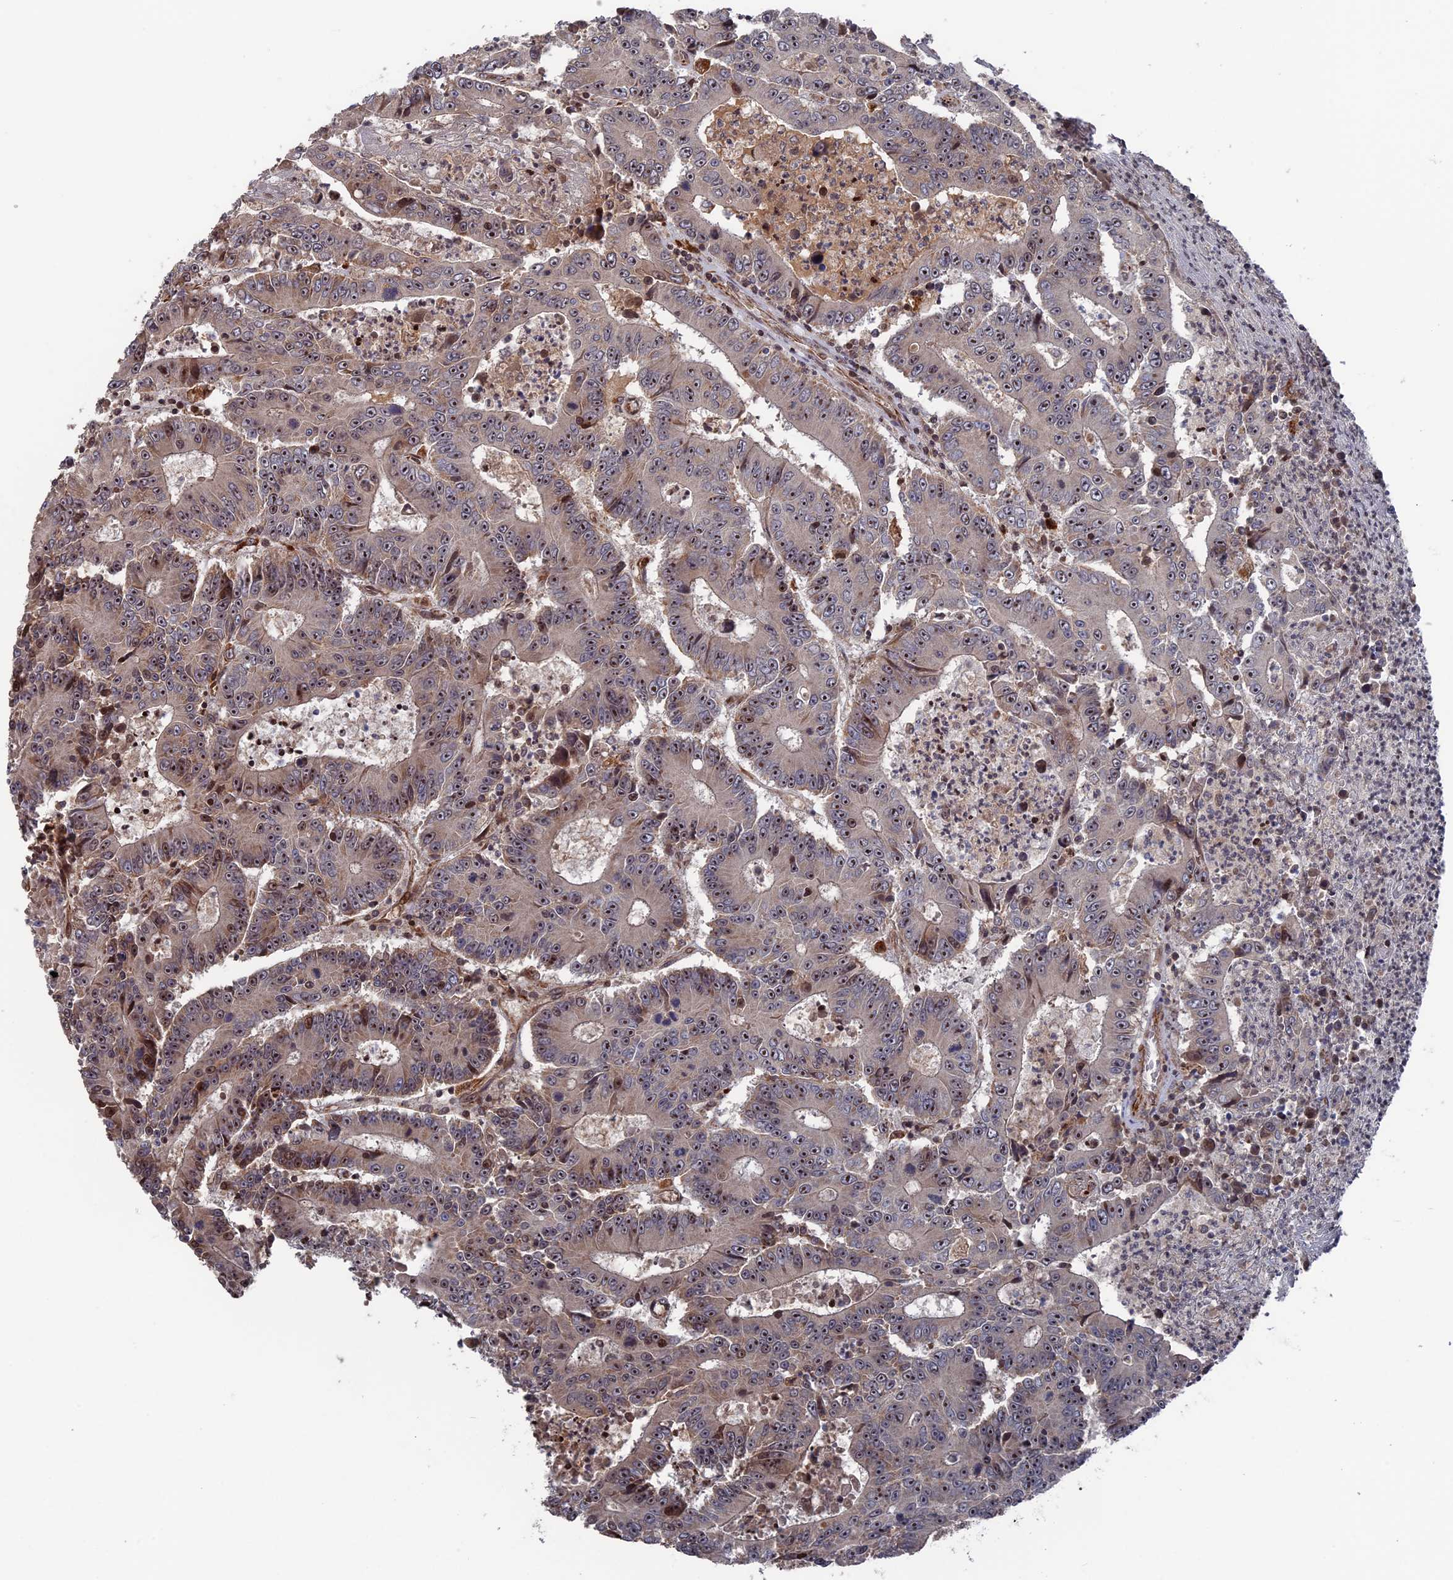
{"staining": {"intensity": "moderate", "quantity": ">75%", "location": "cytoplasmic/membranous,nuclear"}, "tissue": "colorectal cancer", "cell_type": "Tumor cells", "image_type": "cancer", "snomed": [{"axis": "morphology", "description": "Adenocarcinoma, NOS"}, {"axis": "topography", "description": "Colon"}], "caption": "Tumor cells show medium levels of moderate cytoplasmic/membranous and nuclear positivity in approximately >75% of cells in human colorectal adenocarcinoma.", "gene": "PLA2G15", "patient": {"sex": "male", "age": 83}}